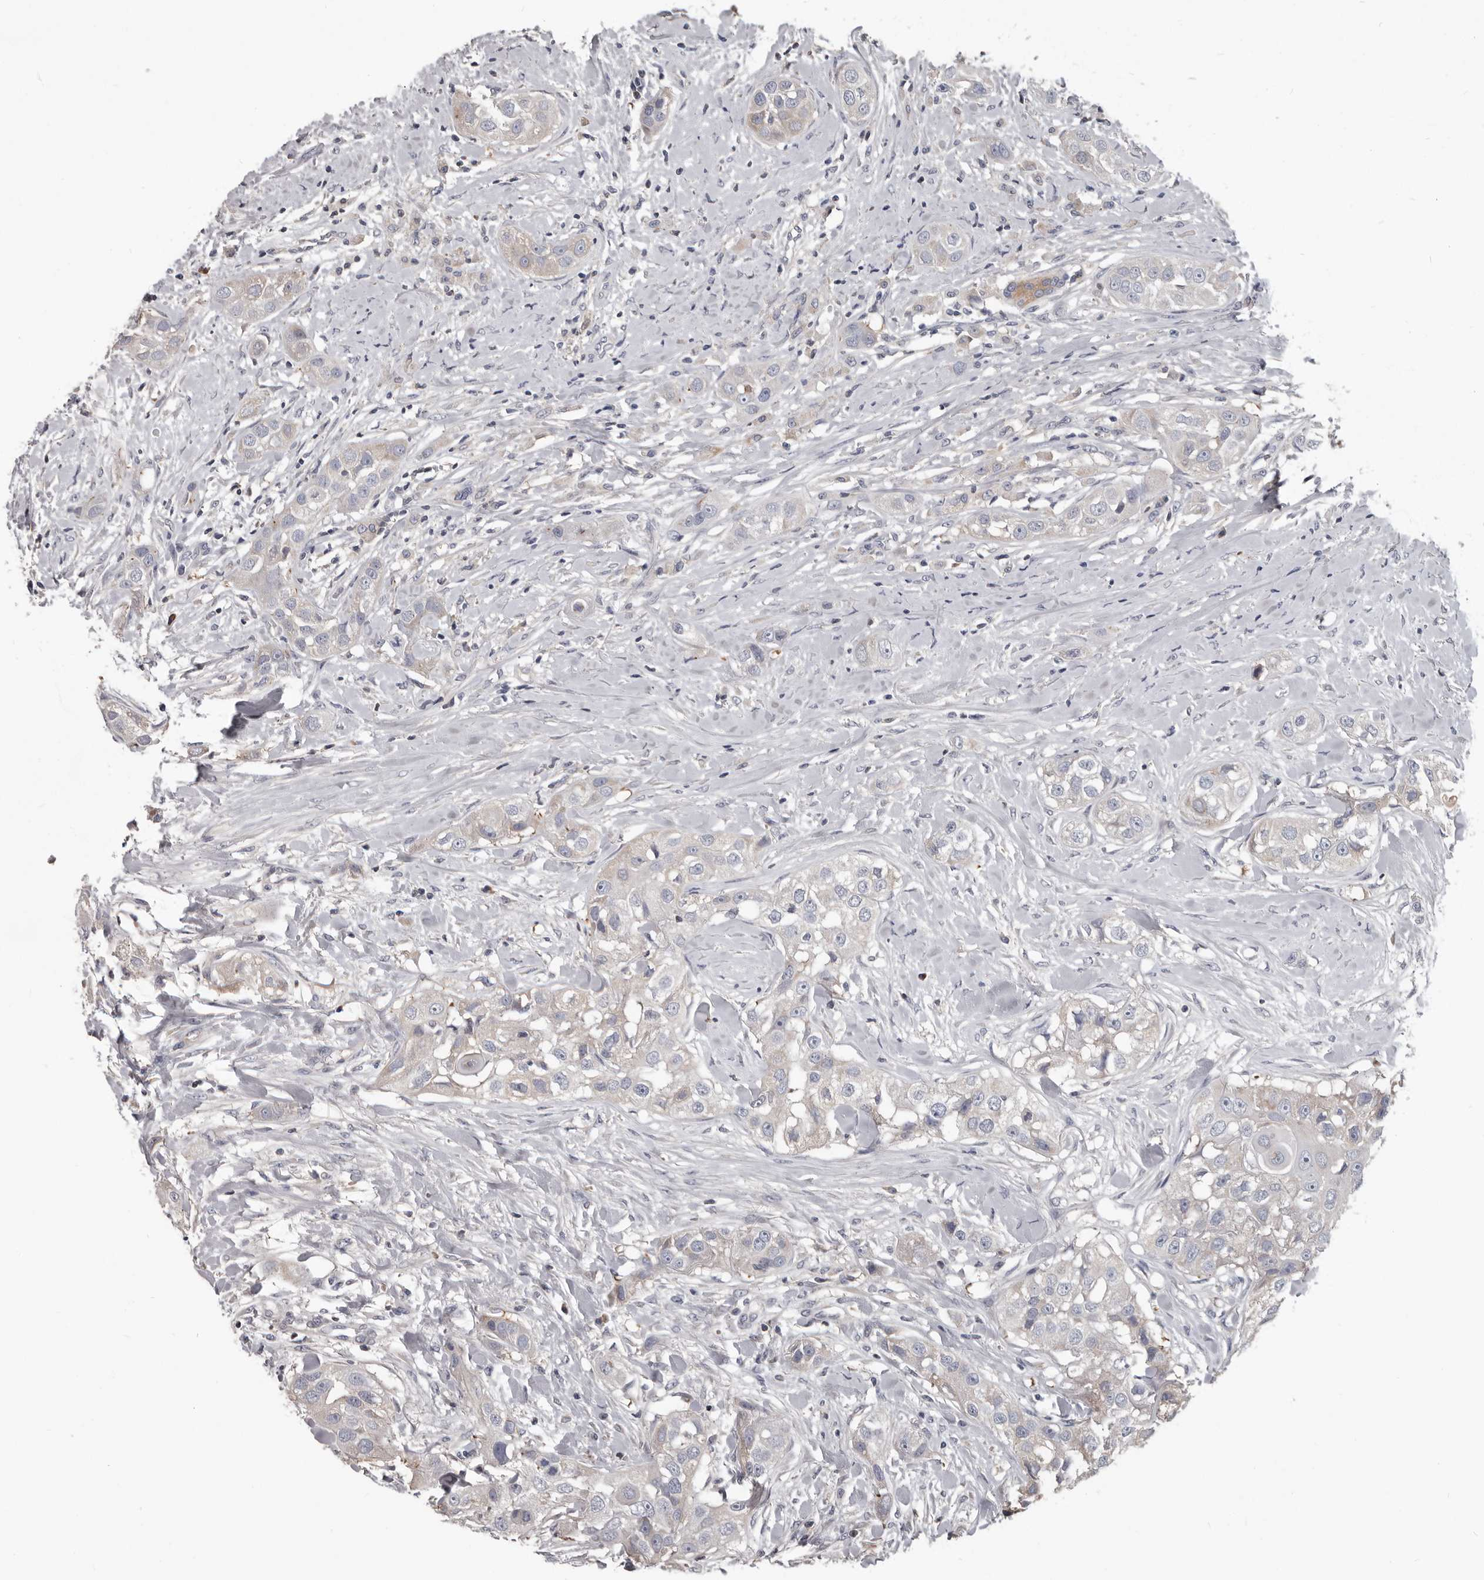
{"staining": {"intensity": "negative", "quantity": "none", "location": "none"}, "tissue": "head and neck cancer", "cell_type": "Tumor cells", "image_type": "cancer", "snomed": [{"axis": "morphology", "description": "Normal tissue, NOS"}, {"axis": "morphology", "description": "Squamous cell carcinoma, NOS"}, {"axis": "topography", "description": "Skeletal muscle"}, {"axis": "topography", "description": "Head-Neck"}], "caption": "An immunohistochemistry (IHC) micrograph of head and neck cancer is shown. There is no staining in tumor cells of head and neck cancer.", "gene": "ALDH5A1", "patient": {"sex": "male", "age": 51}}